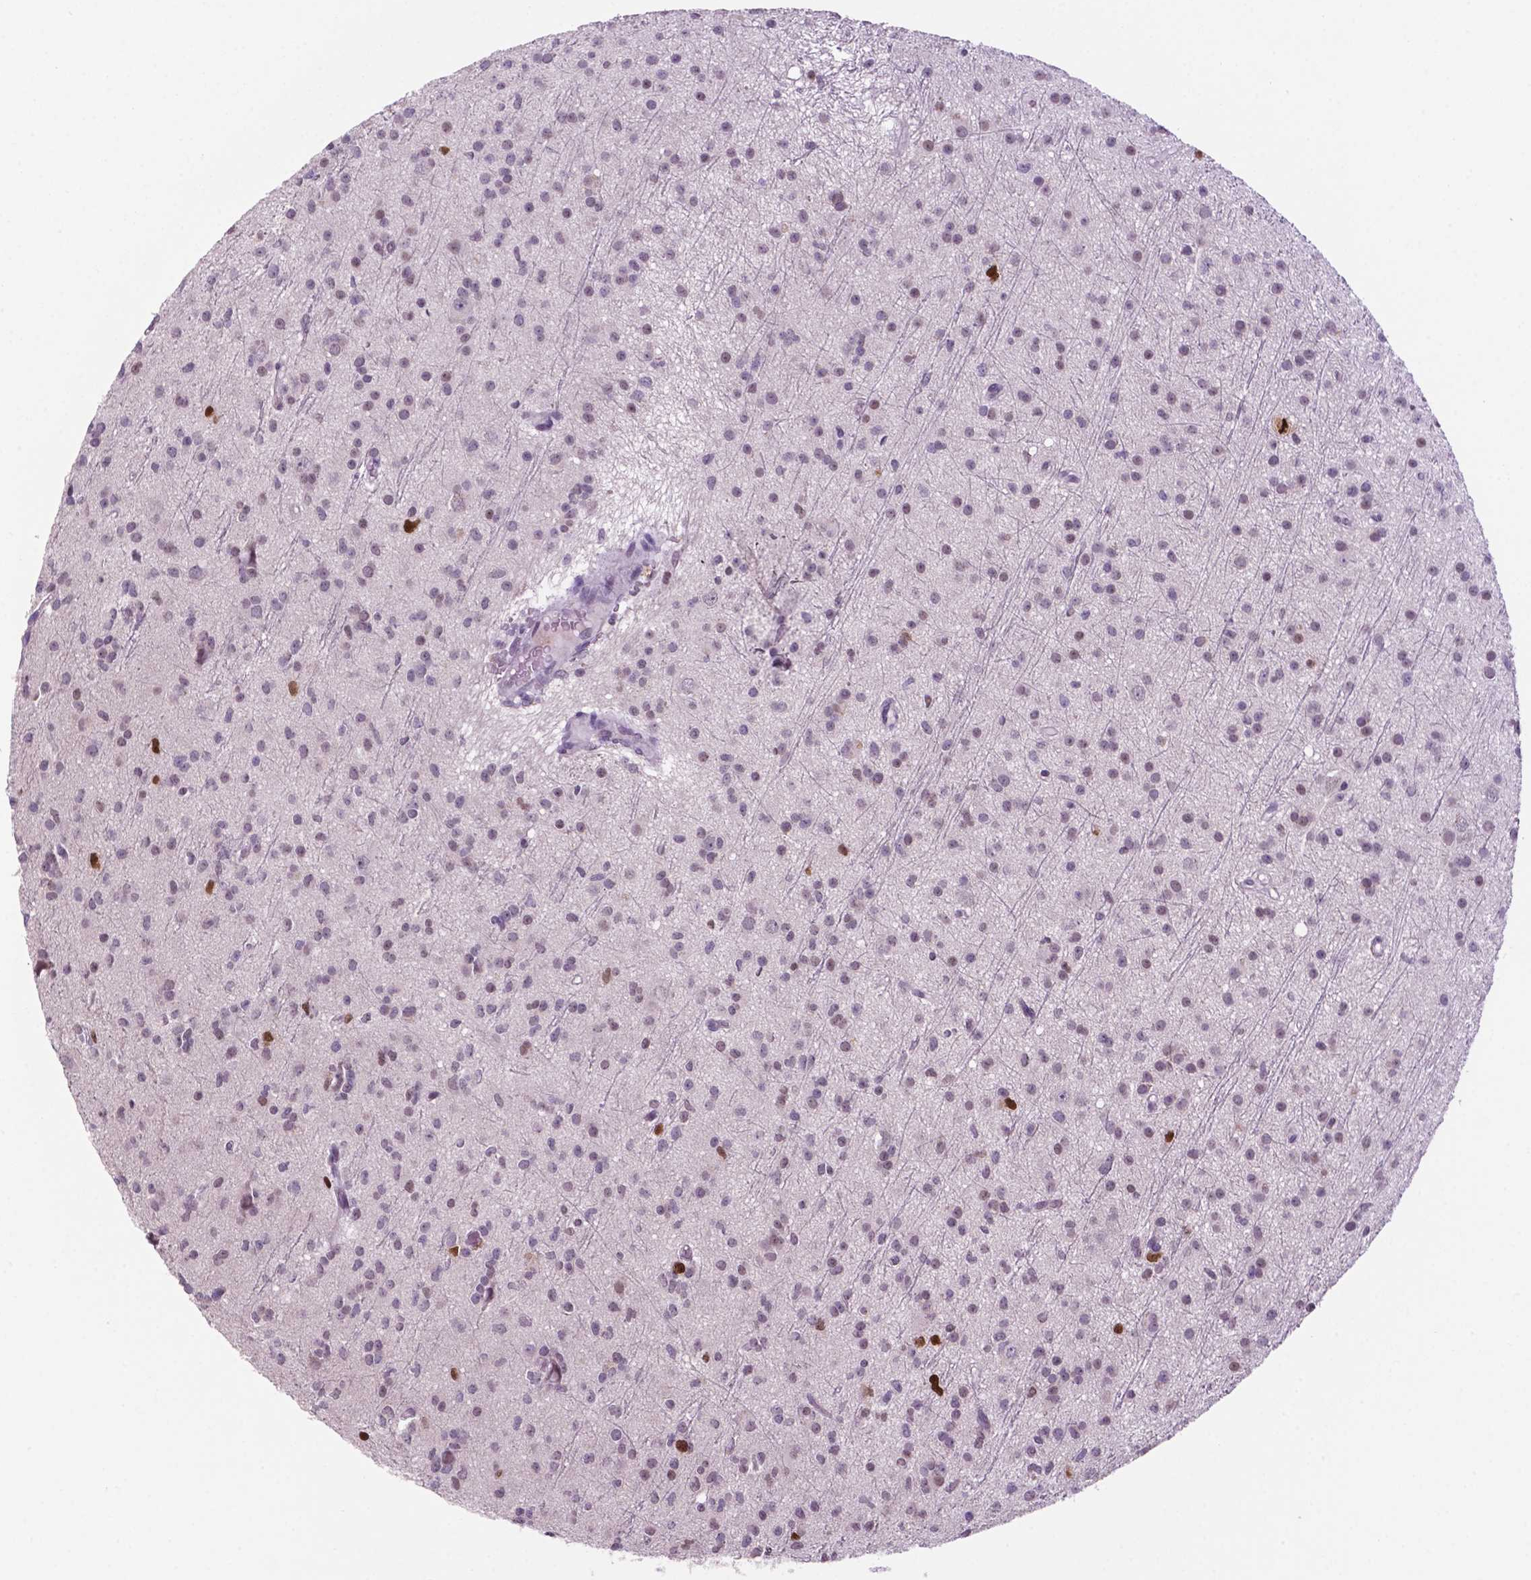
{"staining": {"intensity": "weak", "quantity": "<25%", "location": "nuclear"}, "tissue": "glioma", "cell_type": "Tumor cells", "image_type": "cancer", "snomed": [{"axis": "morphology", "description": "Glioma, malignant, Low grade"}, {"axis": "topography", "description": "Brain"}], "caption": "A photomicrograph of human low-grade glioma (malignant) is negative for staining in tumor cells.", "gene": "NCAPH2", "patient": {"sex": "male", "age": 27}}